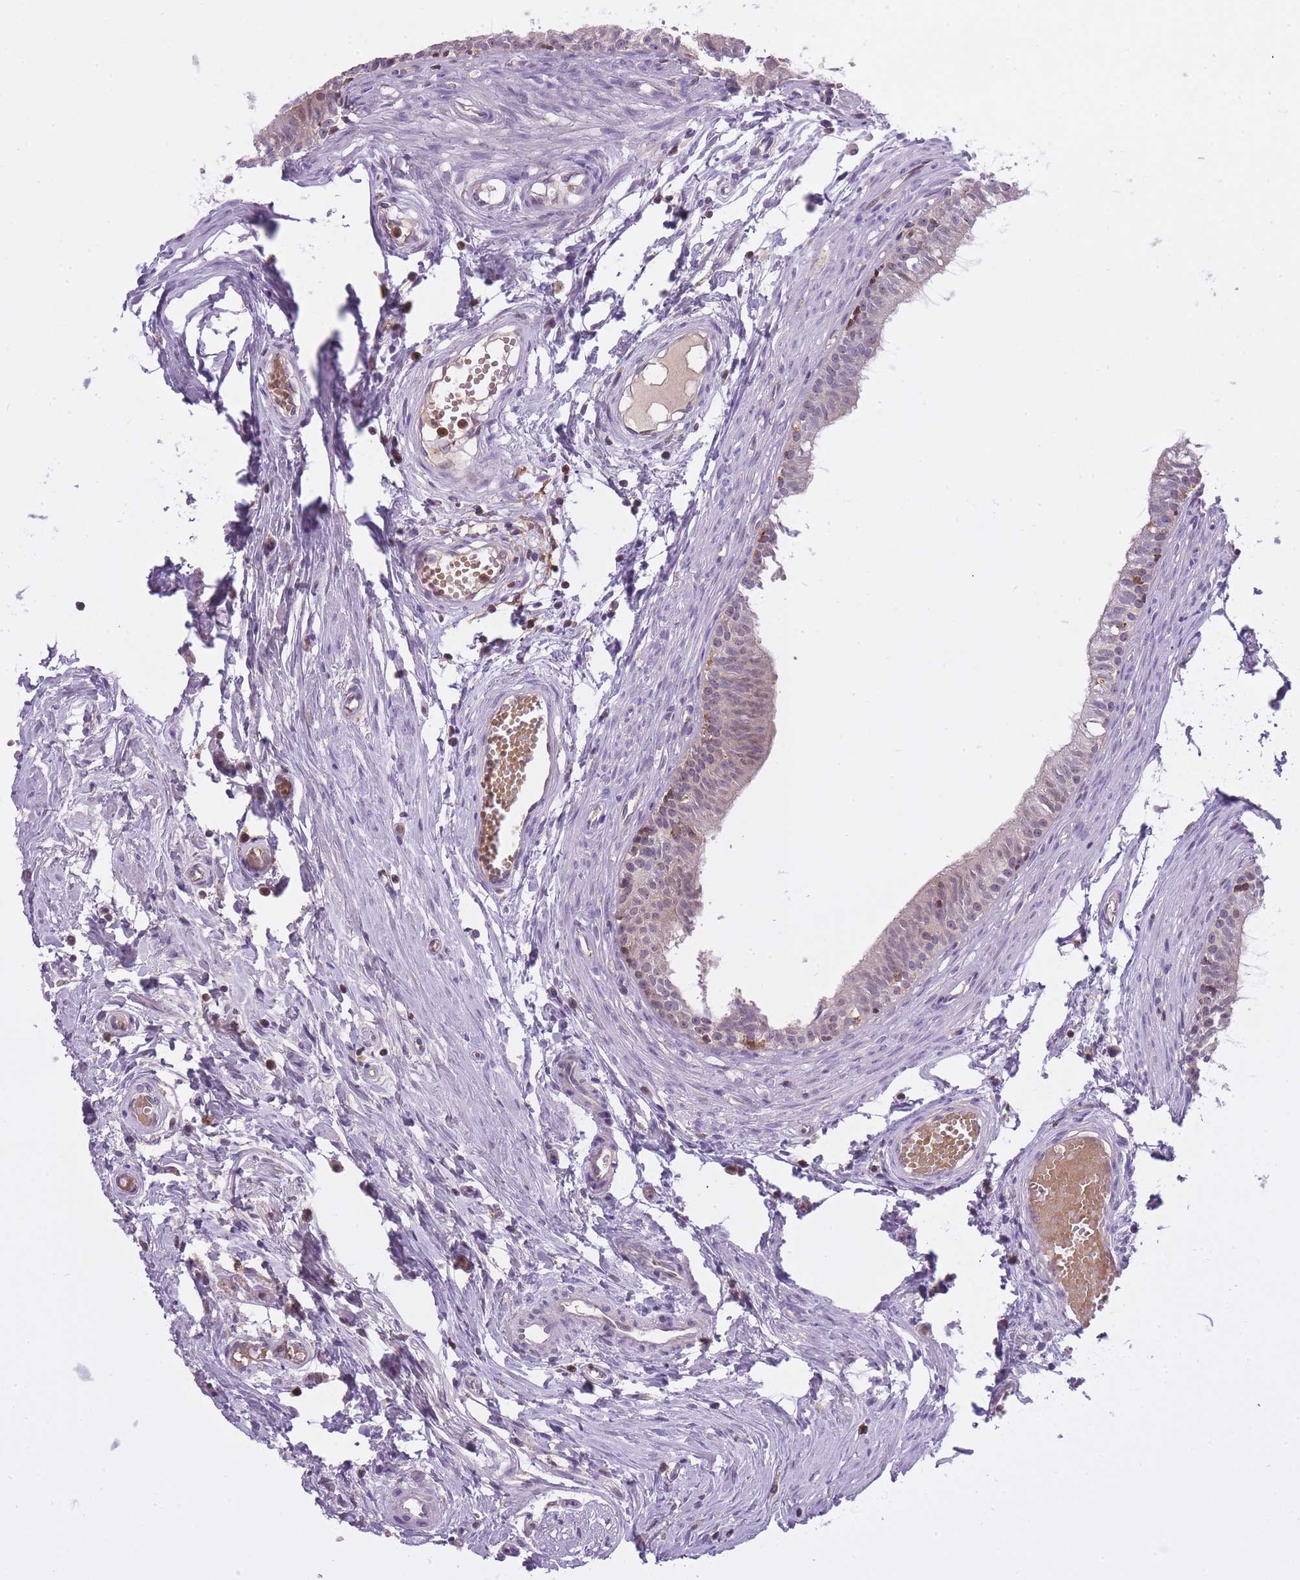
{"staining": {"intensity": "moderate", "quantity": "<25%", "location": "nuclear"}, "tissue": "epididymis", "cell_type": "Glandular cells", "image_type": "normal", "snomed": [{"axis": "morphology", "description": "Normal tissue, NOS"}, {"axis": "topography", "description": "Epididymis, spermatic cord, NOS"}], "caption": "Approximately <25% of glandular cells in benign epididymis display moderate nuclear protein staining as visualized by brown immunohistochemical staining.", "gene": "CXorf38", "patient": {"sex": "male", "age": 22}}